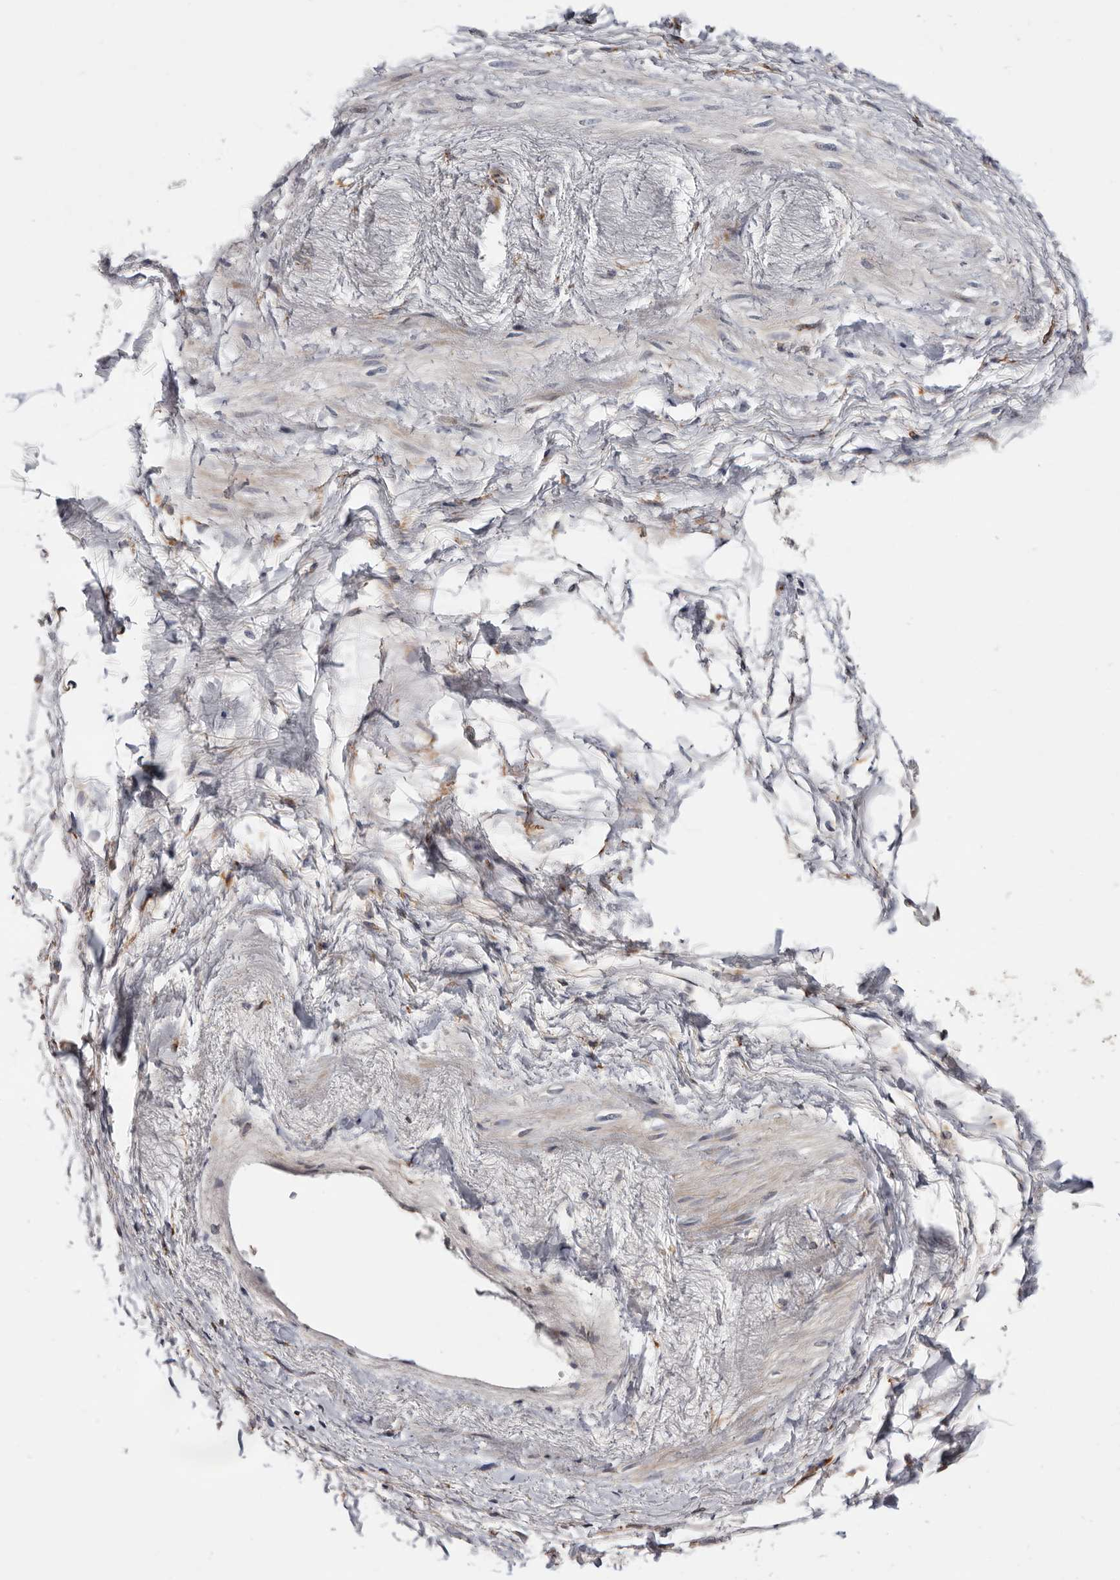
{"staining": {"intensity": "moderate", "quantity": "25%-75%", "location": "cytoplasmic/membranous"}, "tissue": "heart muscle", "cell_type": "Cardiomyocytes", "image_type": "normal", "snomed": [{"axis": "morphology", "description": "Normal tissue, NOS"}, {"axis": "topography", "description": "Heart"}], "caption": "Protein staining exhibits moderate cytoplasmic/membranous expression in approximately 25%-75% of cardiomyocytes in unremarkable heart muscle.", "gene": "USH1C", "patient": {"sex": "male", "age": 50}}